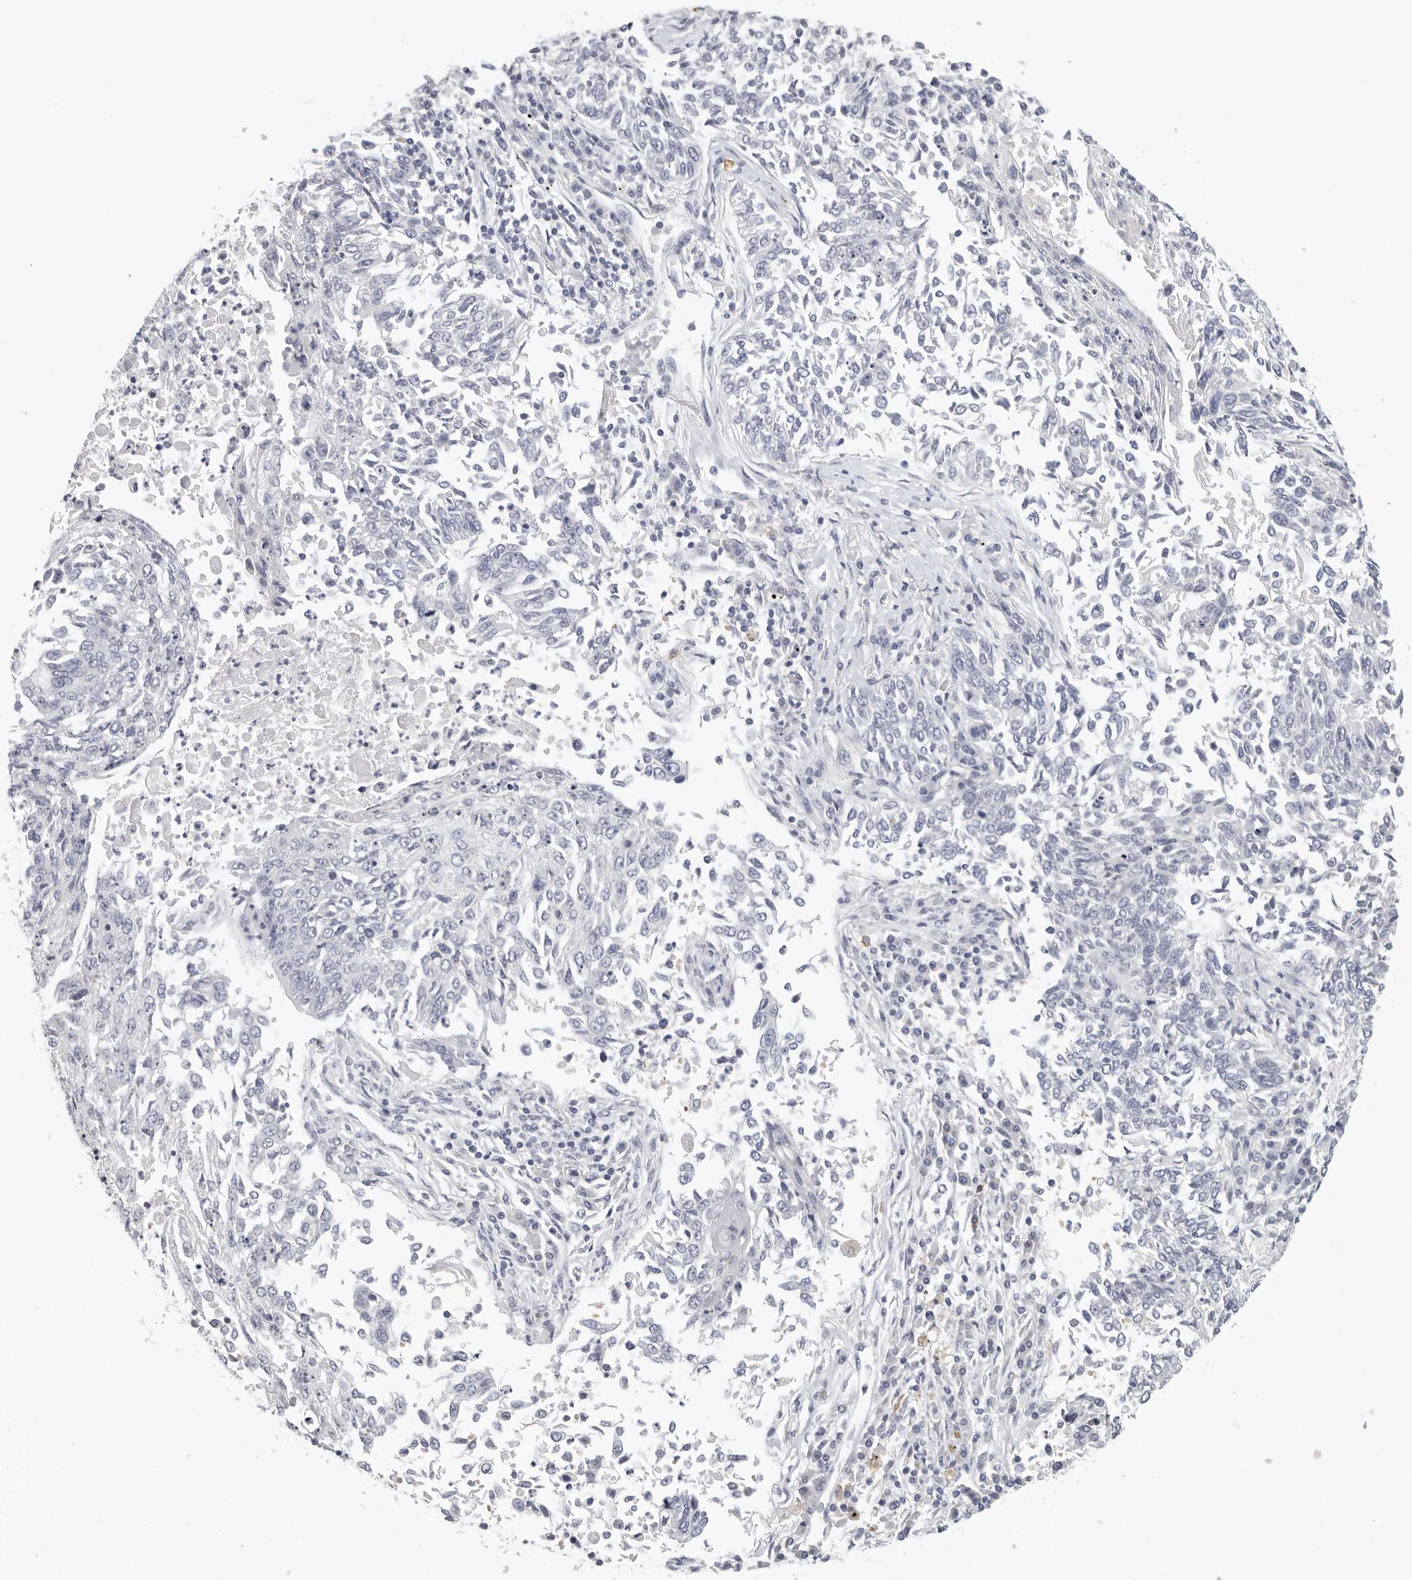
{"staining": {"intensity": "negative", "quantity": "none", "location": "none"}, "tissue": "lung cancer", "cell_type": "Tumor cells", "image_type": "cancer", "snomed": [{"axis": "morphology", "description": "Normal tissue, NOS"}, {"axis": "morphology", "description": "Squamous cell carcinoma, NOS"}, {"axis": "topography", "description": "Cartilage tissue"}, {"axis": "topography", "description": "Bronchus"}, {"axis": "topography", "description": "Lung"}, {"axis": "topography", "description": "Peripheral nerve tissue"}], "caption": "Lung cancer (squamous cell carcinoma) was stained to show a protein in brown. There is no significant expression in tumor cells.", "gene": "DNAJC11", "patient": {"sex": "female", "age": 49}}